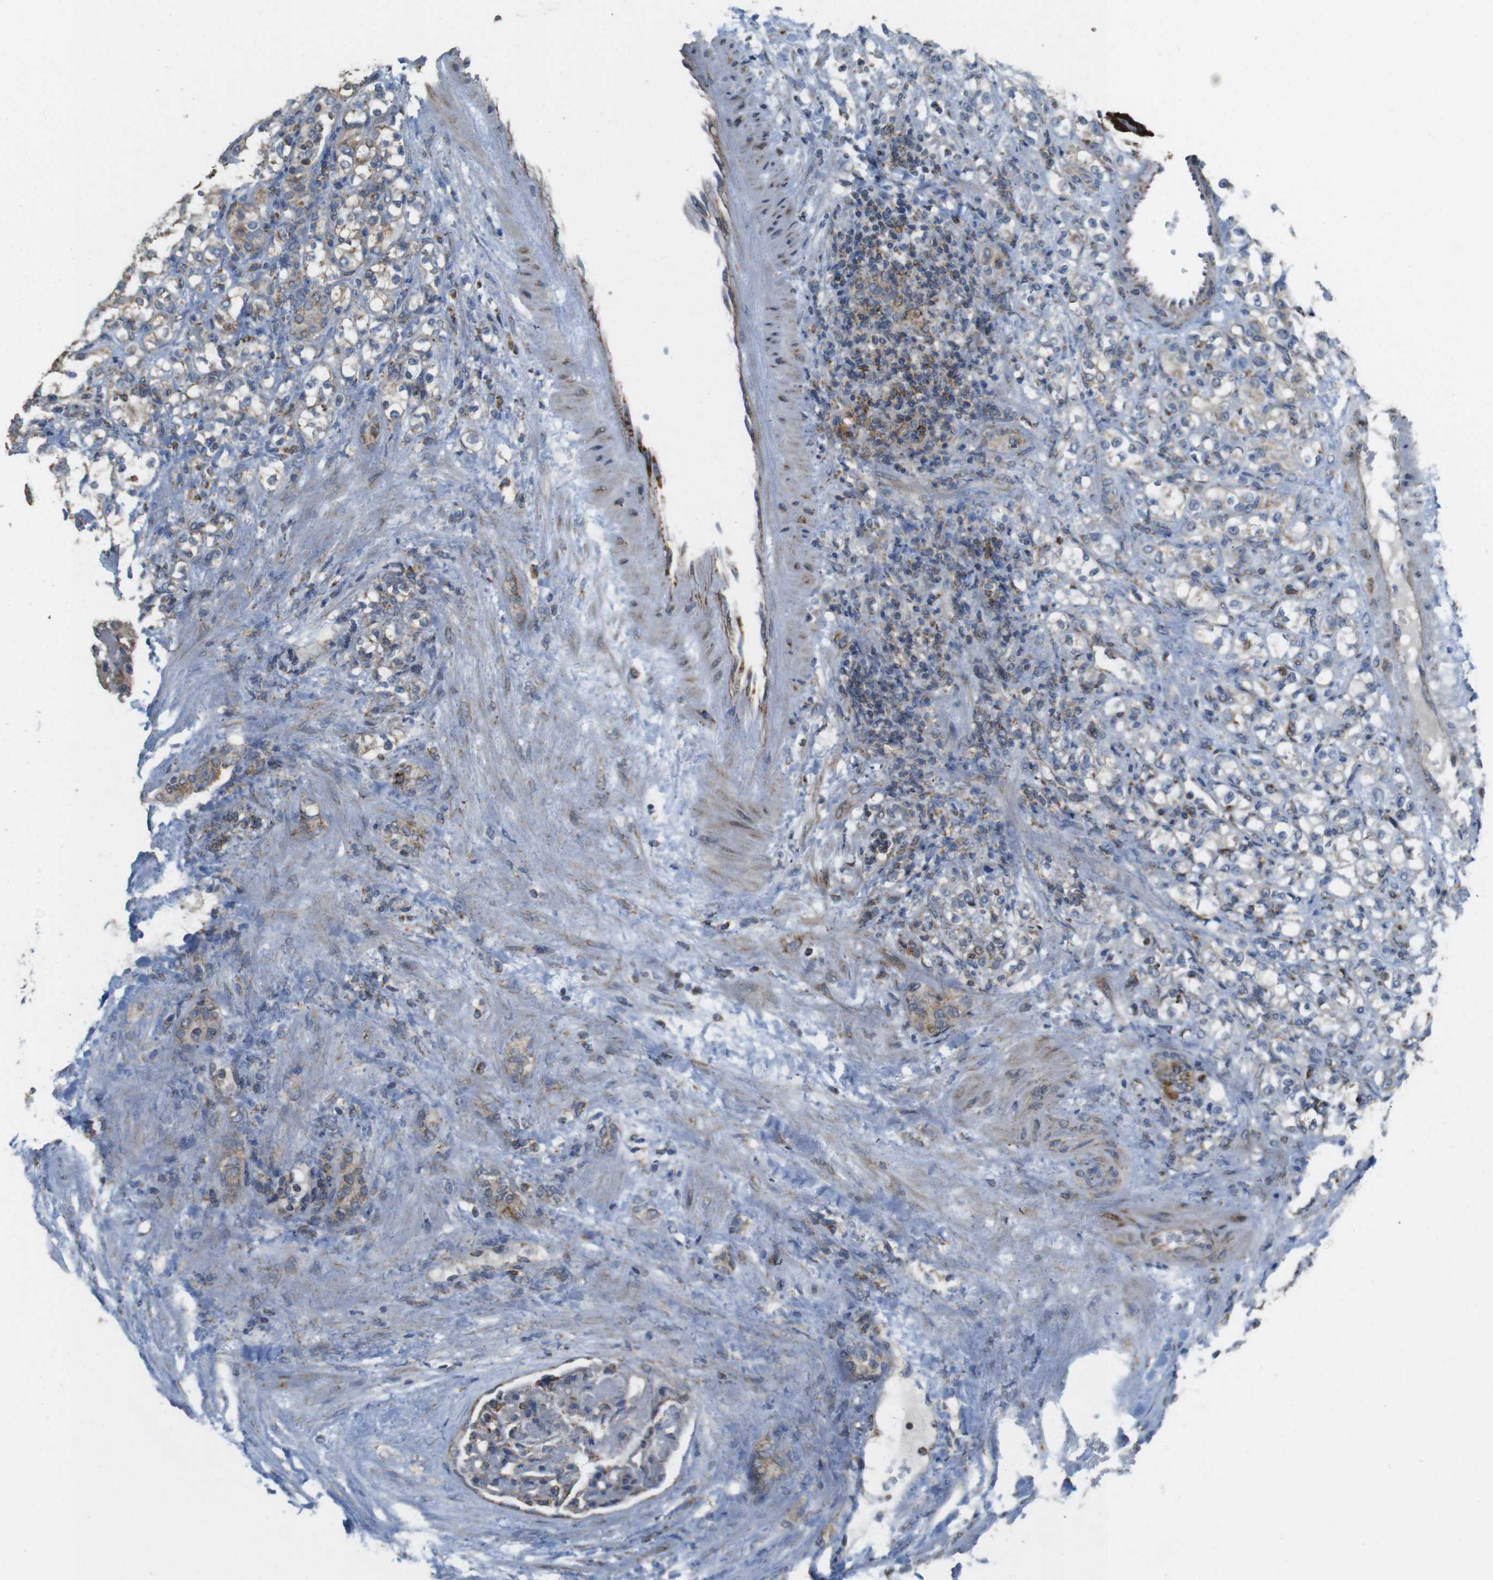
{"staining": {"intensity": "moderate", "quantity": "<25%", "location": "cytoplasmic/membranous"}, "tissue": "renal cancer", "cell_type": "Tumor cells", "image_type": "cancer", "snomed": [{"axis": "morphology", "description": "Adenocarcinoma, NOS"}, {"axis": "topography", "description": "Kidney"}], "caption": "Moderate cytoplasmic/membranous protein positivity is seen in approximately <25% of tumor cells in renal cancer.", "gene": "CALHM2", "patient": {"sex": "male", "age": 61}}